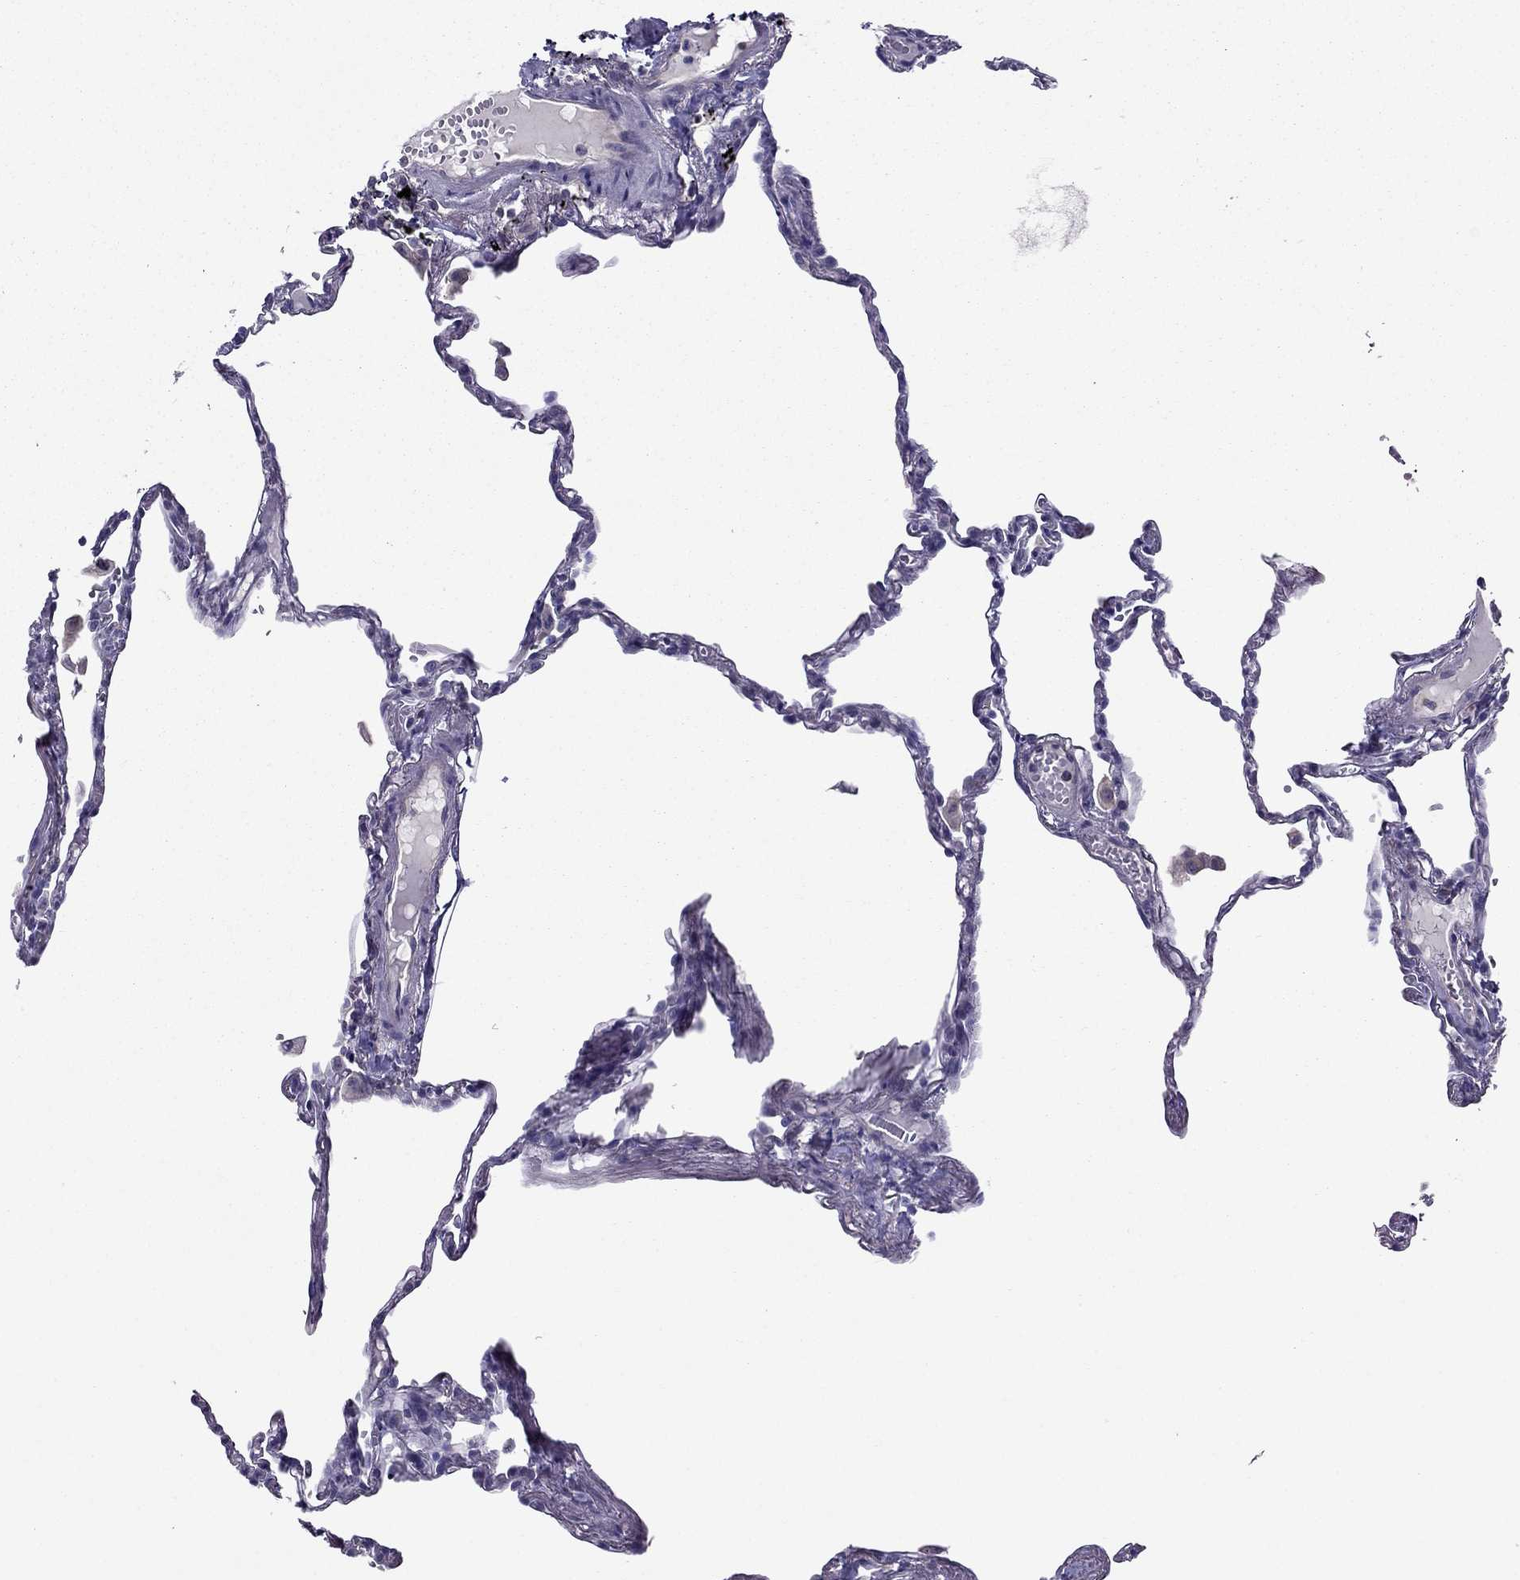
{"staining": {"intensity": "negative", "quantity": "none", "location": "none"}, "tissue": "lung", "cell_type": "Alveolar cells", "image_type": "normal", "snomed": [{"axis": "morphology", "description": "Normal tissue, NOS"}, {"axis": "topography", "description": "Lung"}], "caption": "Lung stained for a protein using immunohistochemistry reveals no expression alveolar cells.", "gene": "AAK1", "patient": {"sex": "male", "age": 78}}